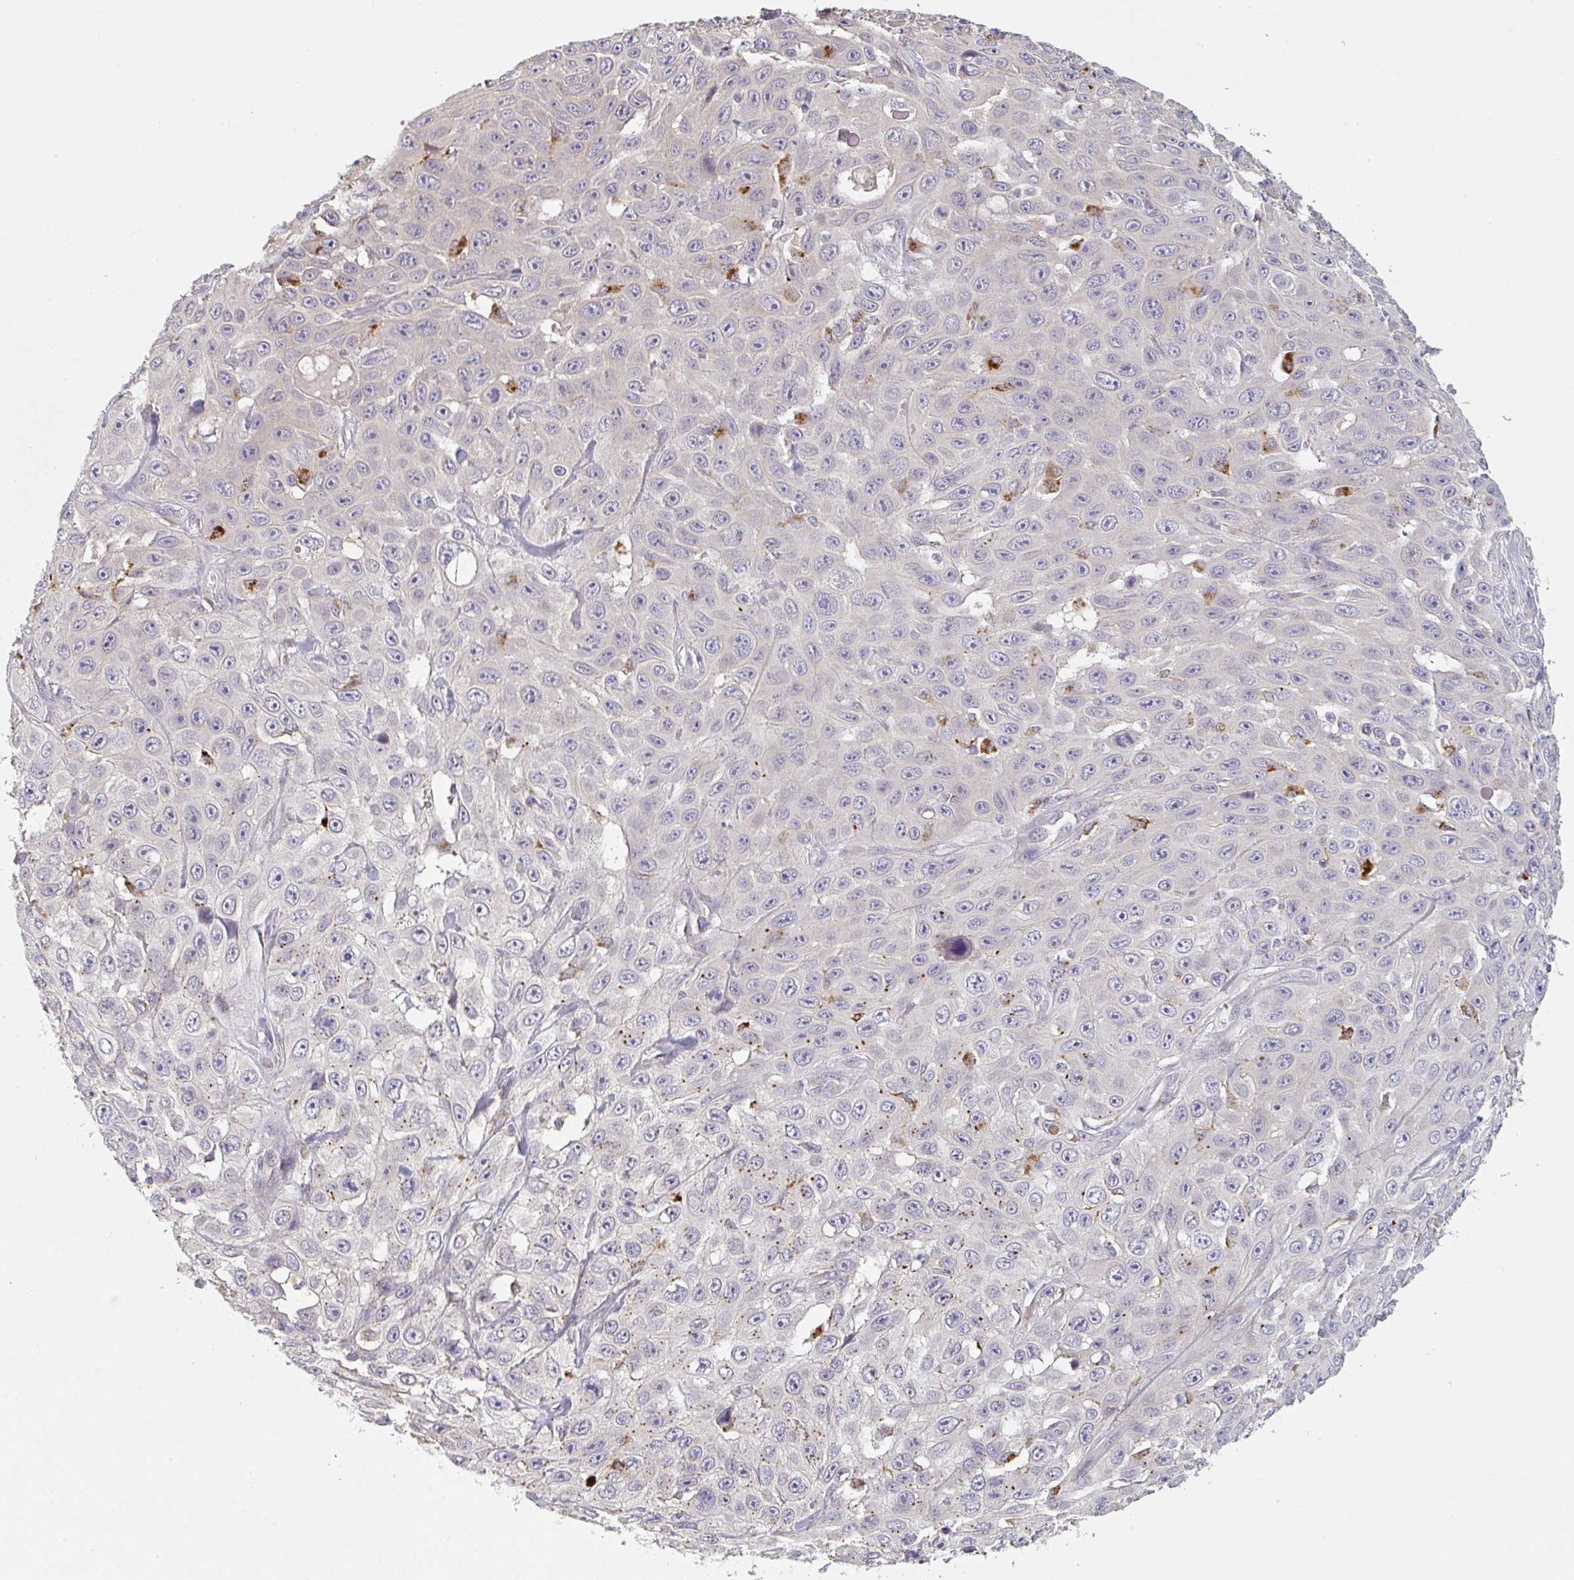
{"staining": {"intensity": "negative", "quantity": "none", "location": "none"}, "tissue": "skin cancer", "cell_type": "Tumor cells", "image_type": "cancer", "snomed": [{"axis": "morphology", "description": "Squamous cell carcinoma, NOS"}, {"axis": "topography", "description": "Skin"}], "caption": "IHC image of skin squamous cell carcinoma stained for a protein (brown), which displays no expression in tumor cells.", "gene": "TMEM237", "patient": {"sex": "male", "age": 82}}